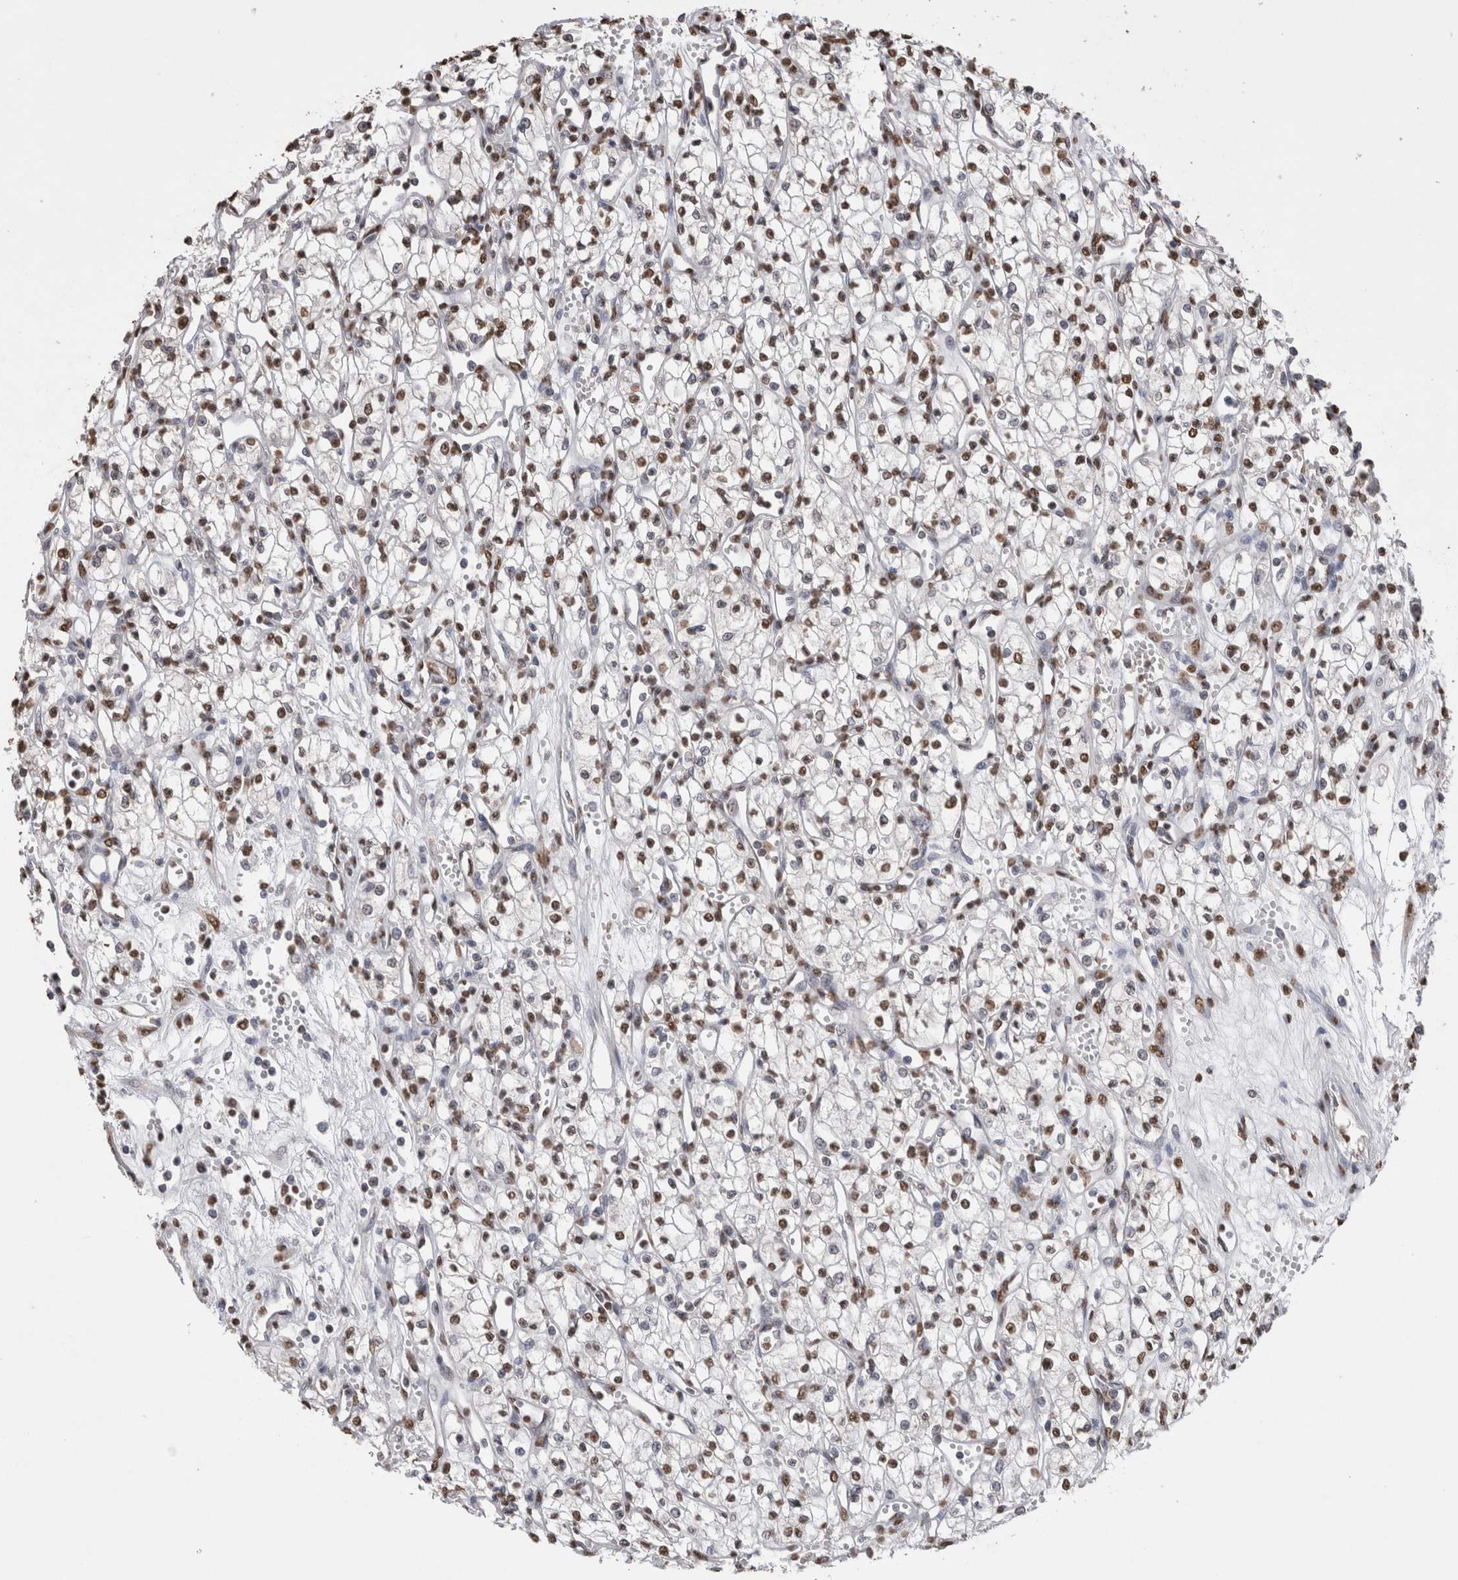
{"staining": {"intensity": "strong", "quantity": ">75%", "location": "nuclear"}, "tissue": "renal cancer", "cell_type": "Tumor cells", "image_type": "cancer", "snomed": [{"axis": "morphology", "description": "Adenocarcinoma, NOS"}, {"axis": "topography", "description": "Kidney"}], "caption": "Renal cancer (adenocarcinoma) stained for a protein reveals strong nuclear positivity in tumor cells.", "gene": "NTHL1", "patient": {"sex": "male", "age": 59}}